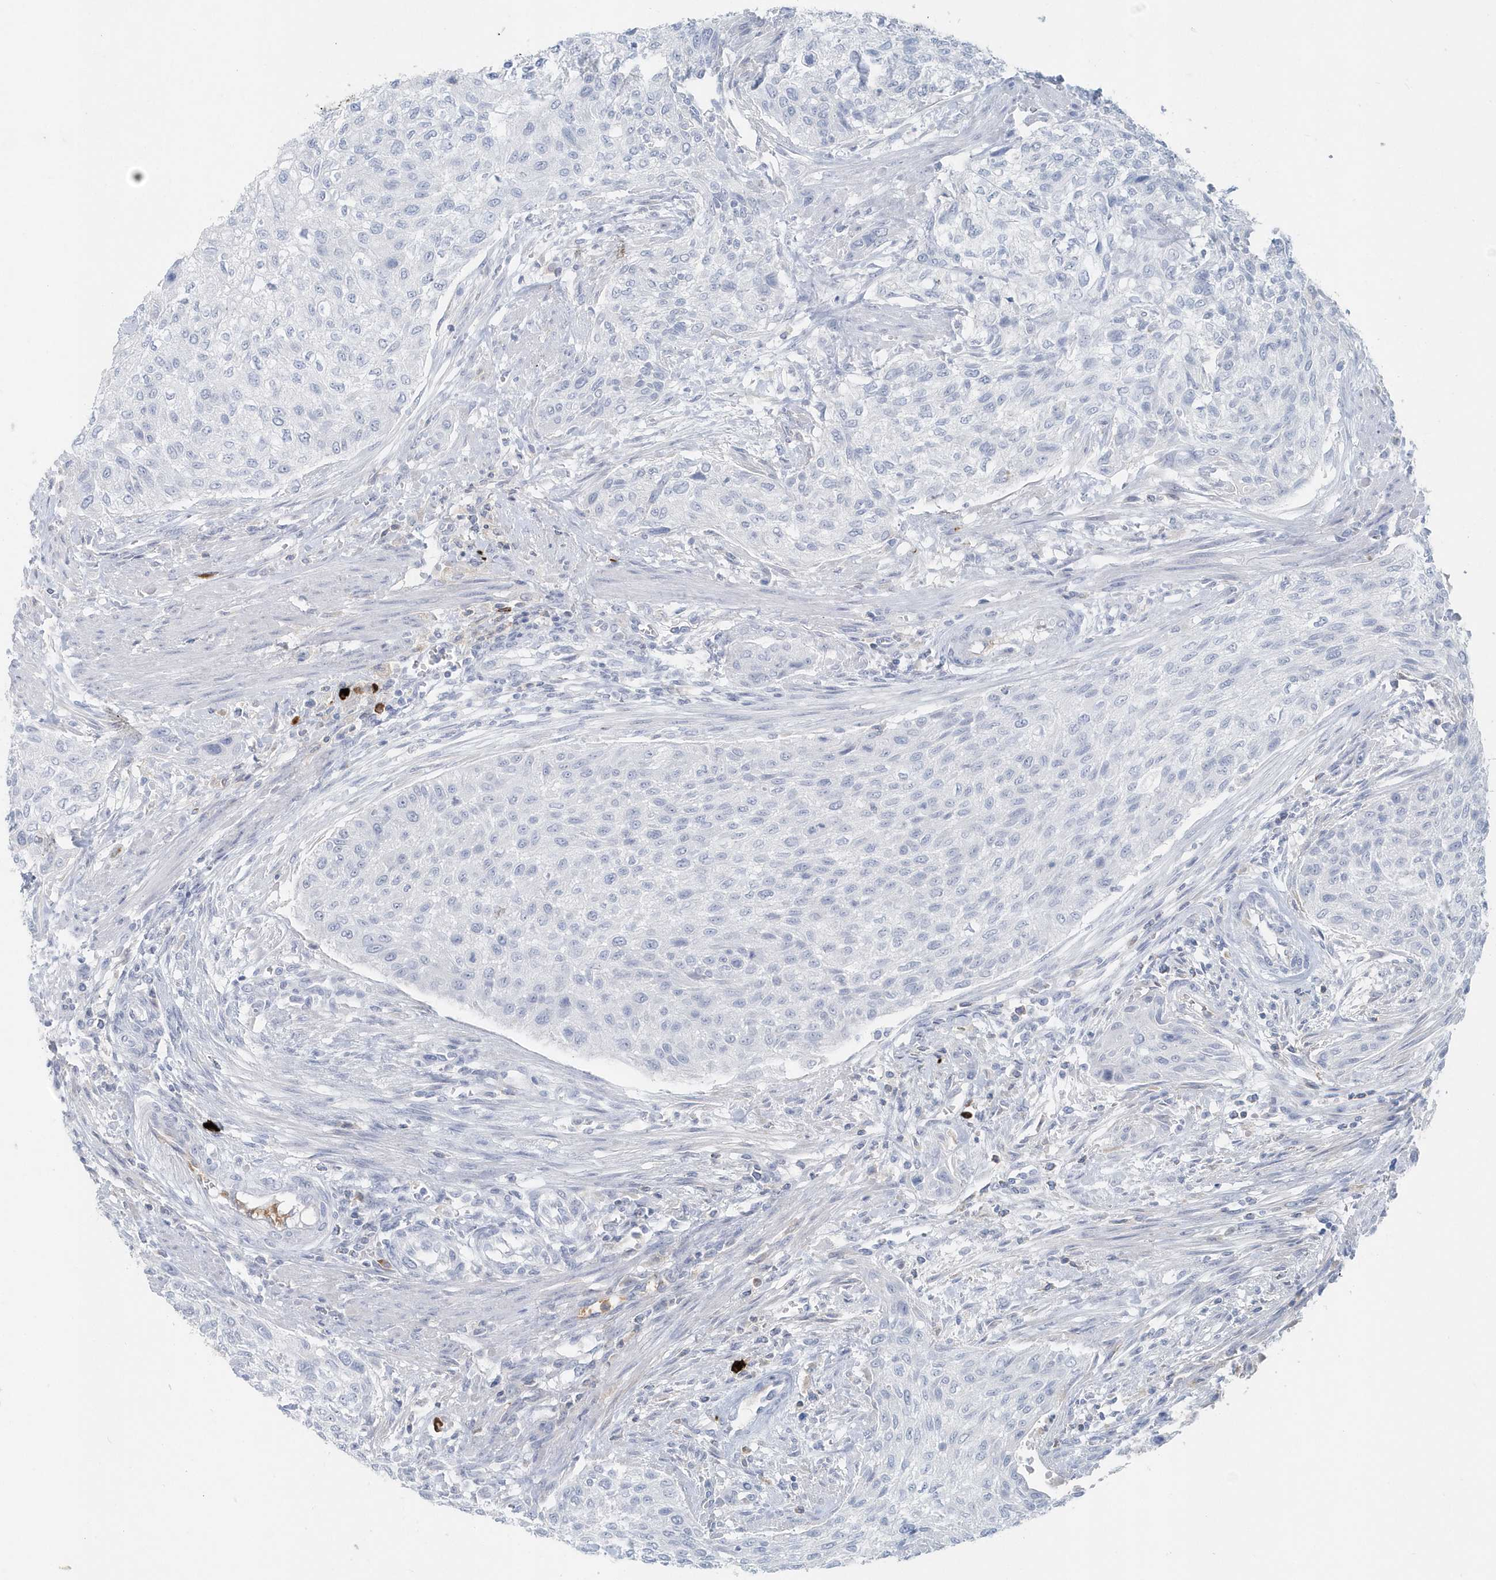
{"staining": {"intensity": "negative", "quantity": "none", "location": "none"}, "tissue": "urothelial cancer", "cell_type": "Tumor cells", "image_type": "cancer", "snomed": [{"axis": "morphology", "description": "Urothelial carcinoma, High grade"}, {"axis": "topography", "description": "Urinary bladder"}], "caption": "IHC photomicrograph of neoplastic tissue: human urothelial cancer stained with DAB (3,3'-diaminobenzidine) exhibits no significant protein staining in tumor cells.", "gene": "JCHAIN", "patient": {"sex": "male", "age": 35}}